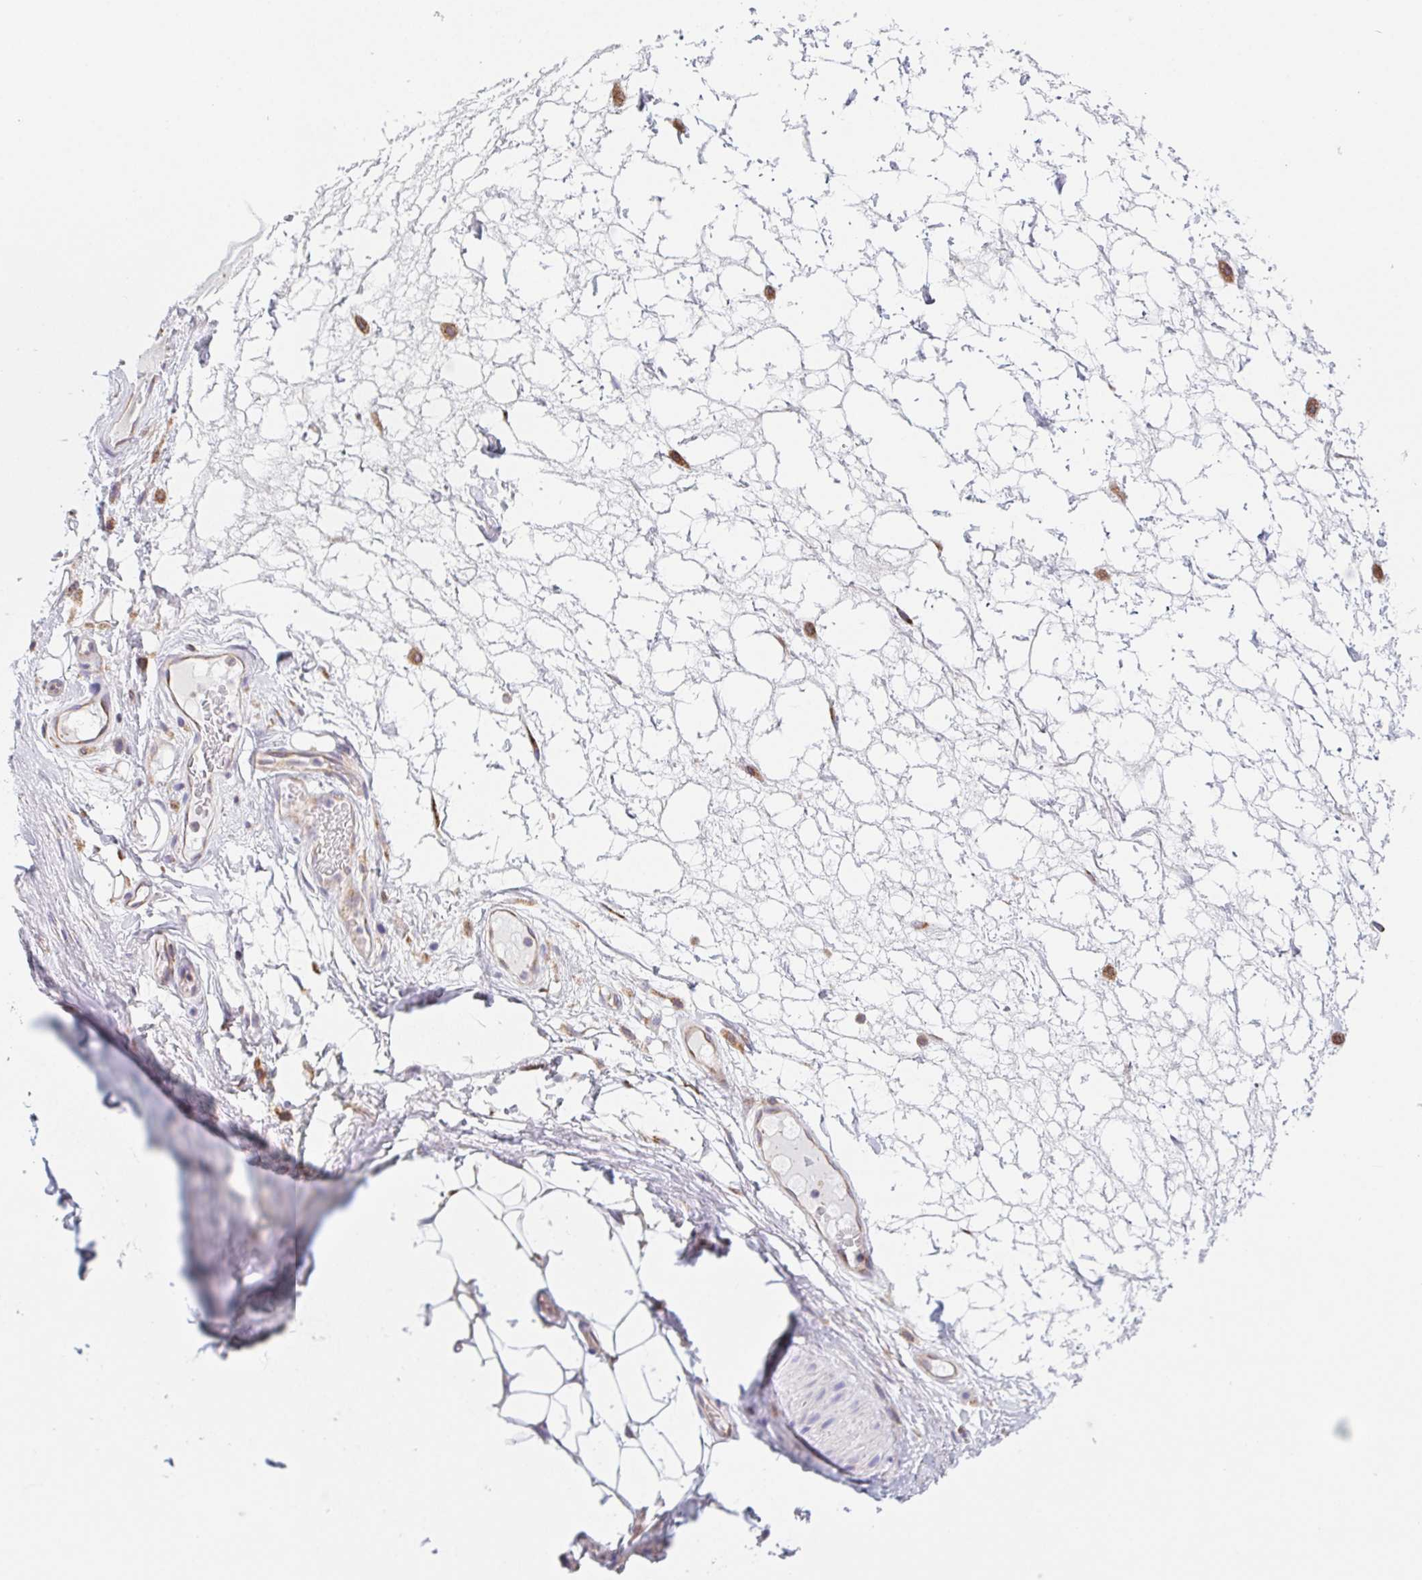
{"staining": {"intensity": "moderate", "quantity": "<25%", "location": "cytoplasmic/membranous"}, "tissue": "adipose tissue", "cell_type": "Adipocytes", "image_type": "normal", "snomed": [{"axis": "morphology", "description": "Normal tissue, NOS"}, {"axis": "topography", "description": "Lymph node"}, {"axis": "topography", "description": "Cartilage tissue"}, {"axis": "topography", "description": "Nasopharynx"}], "caption": "Brown immunohistochemical staining in benign human adipose tissue displays moderate cytoplasmic/membranous positivity in about <25% of adipocytes. Using DAB (3,3'-diaminobenzidine) (brown) and hematoxylin (blue) stains, captured at high magnification using brightfield microscopy.", "gene": "ADAM8", "patient": {"sex": "male", "age": 63}}